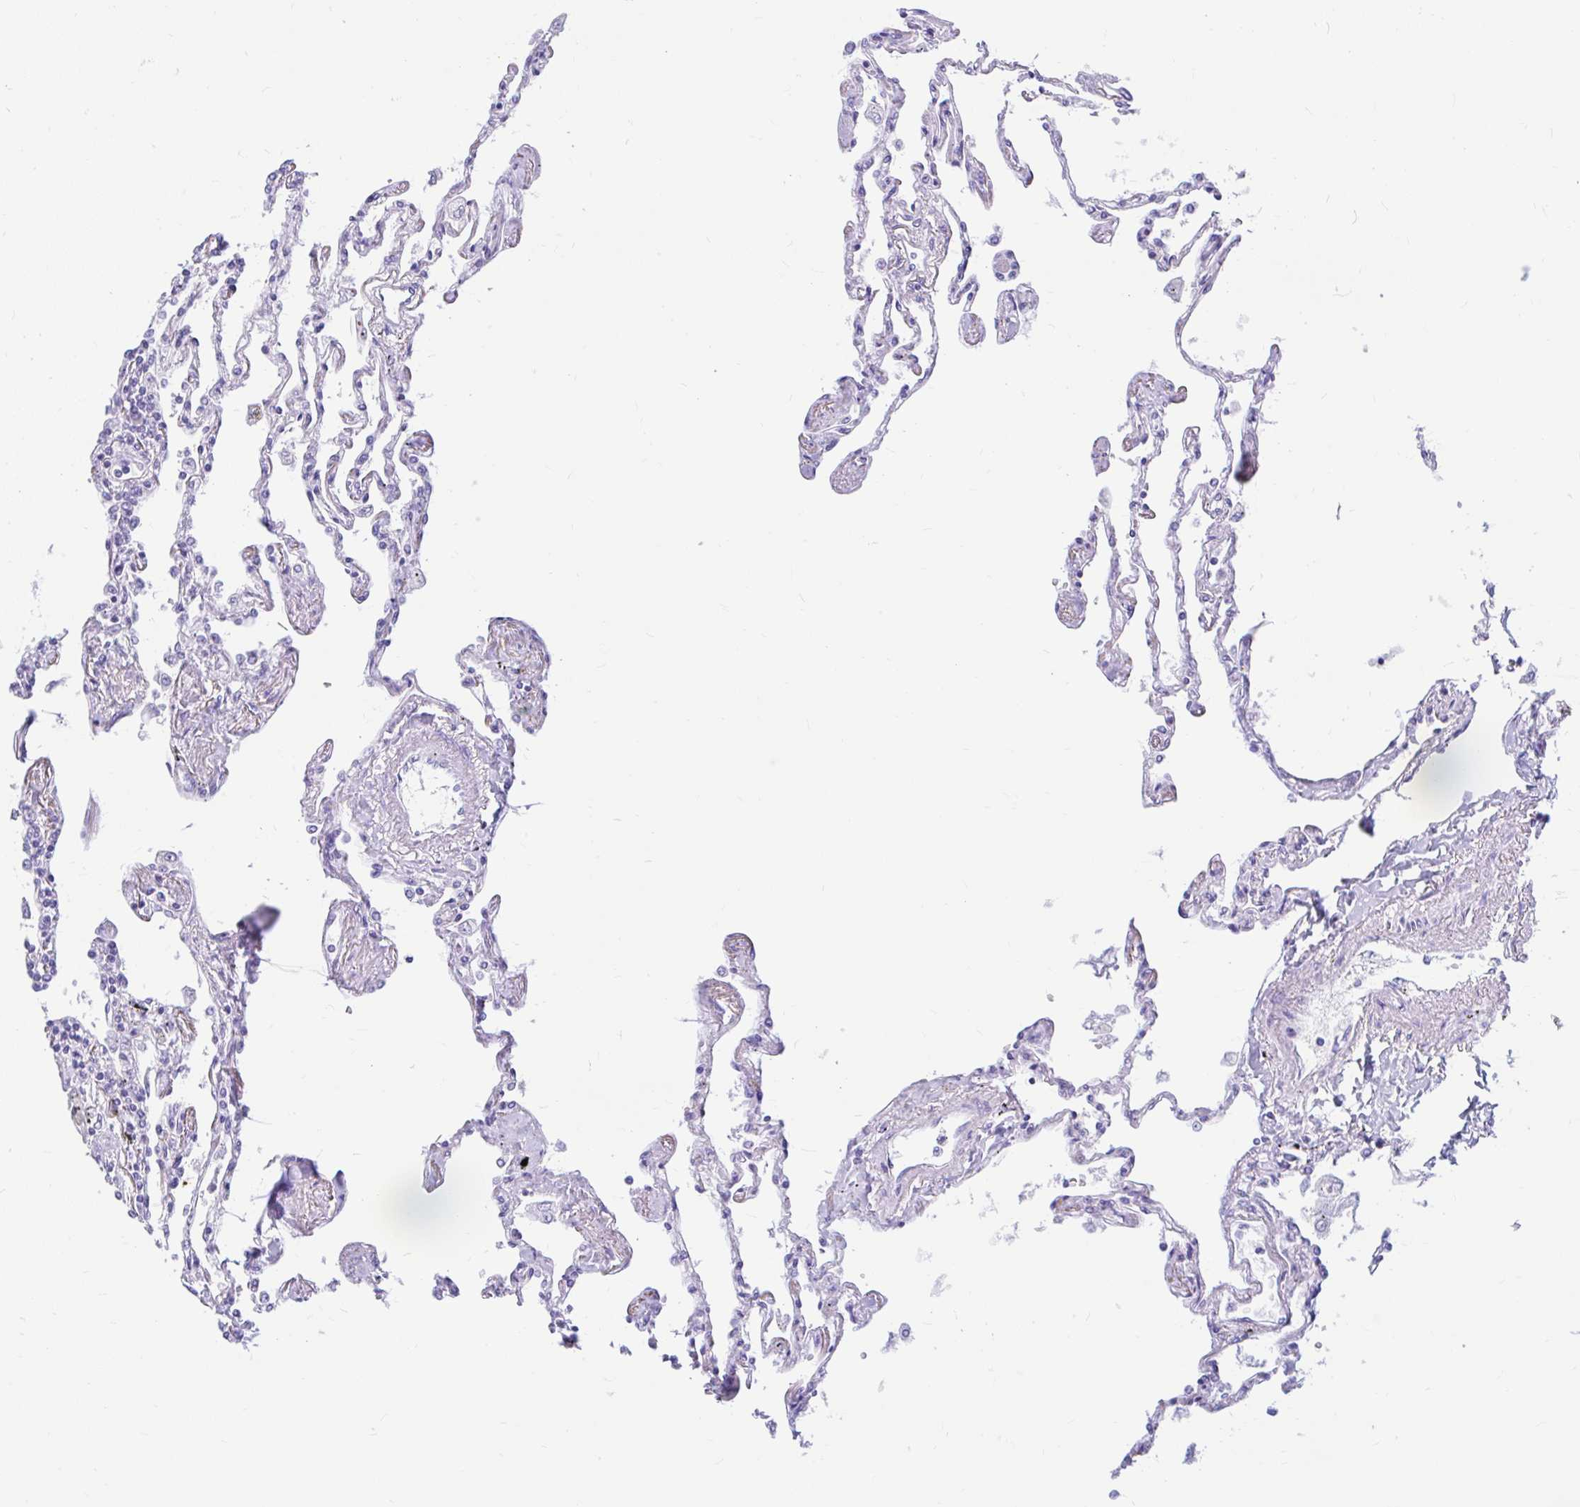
{"staining": {"intensity": "negative", "quantity": "none", "location": "none"}, "tissue": "lung", "cell_type": "Alveolar cells", "image_type": "normal", "snomed": [{"axis": "morphology", "description": "Normal tissue, NOS"}, {"axis": "topography", "description": "Lung"}], "caption": "High power microscopy photomicrograph of an immunohistochemistry micrograph of unremarkable lung, revealing no significant staining in alveolar cells.", "gene": "FTSJ3", "patient": {"sex": "female", "age": 67}}